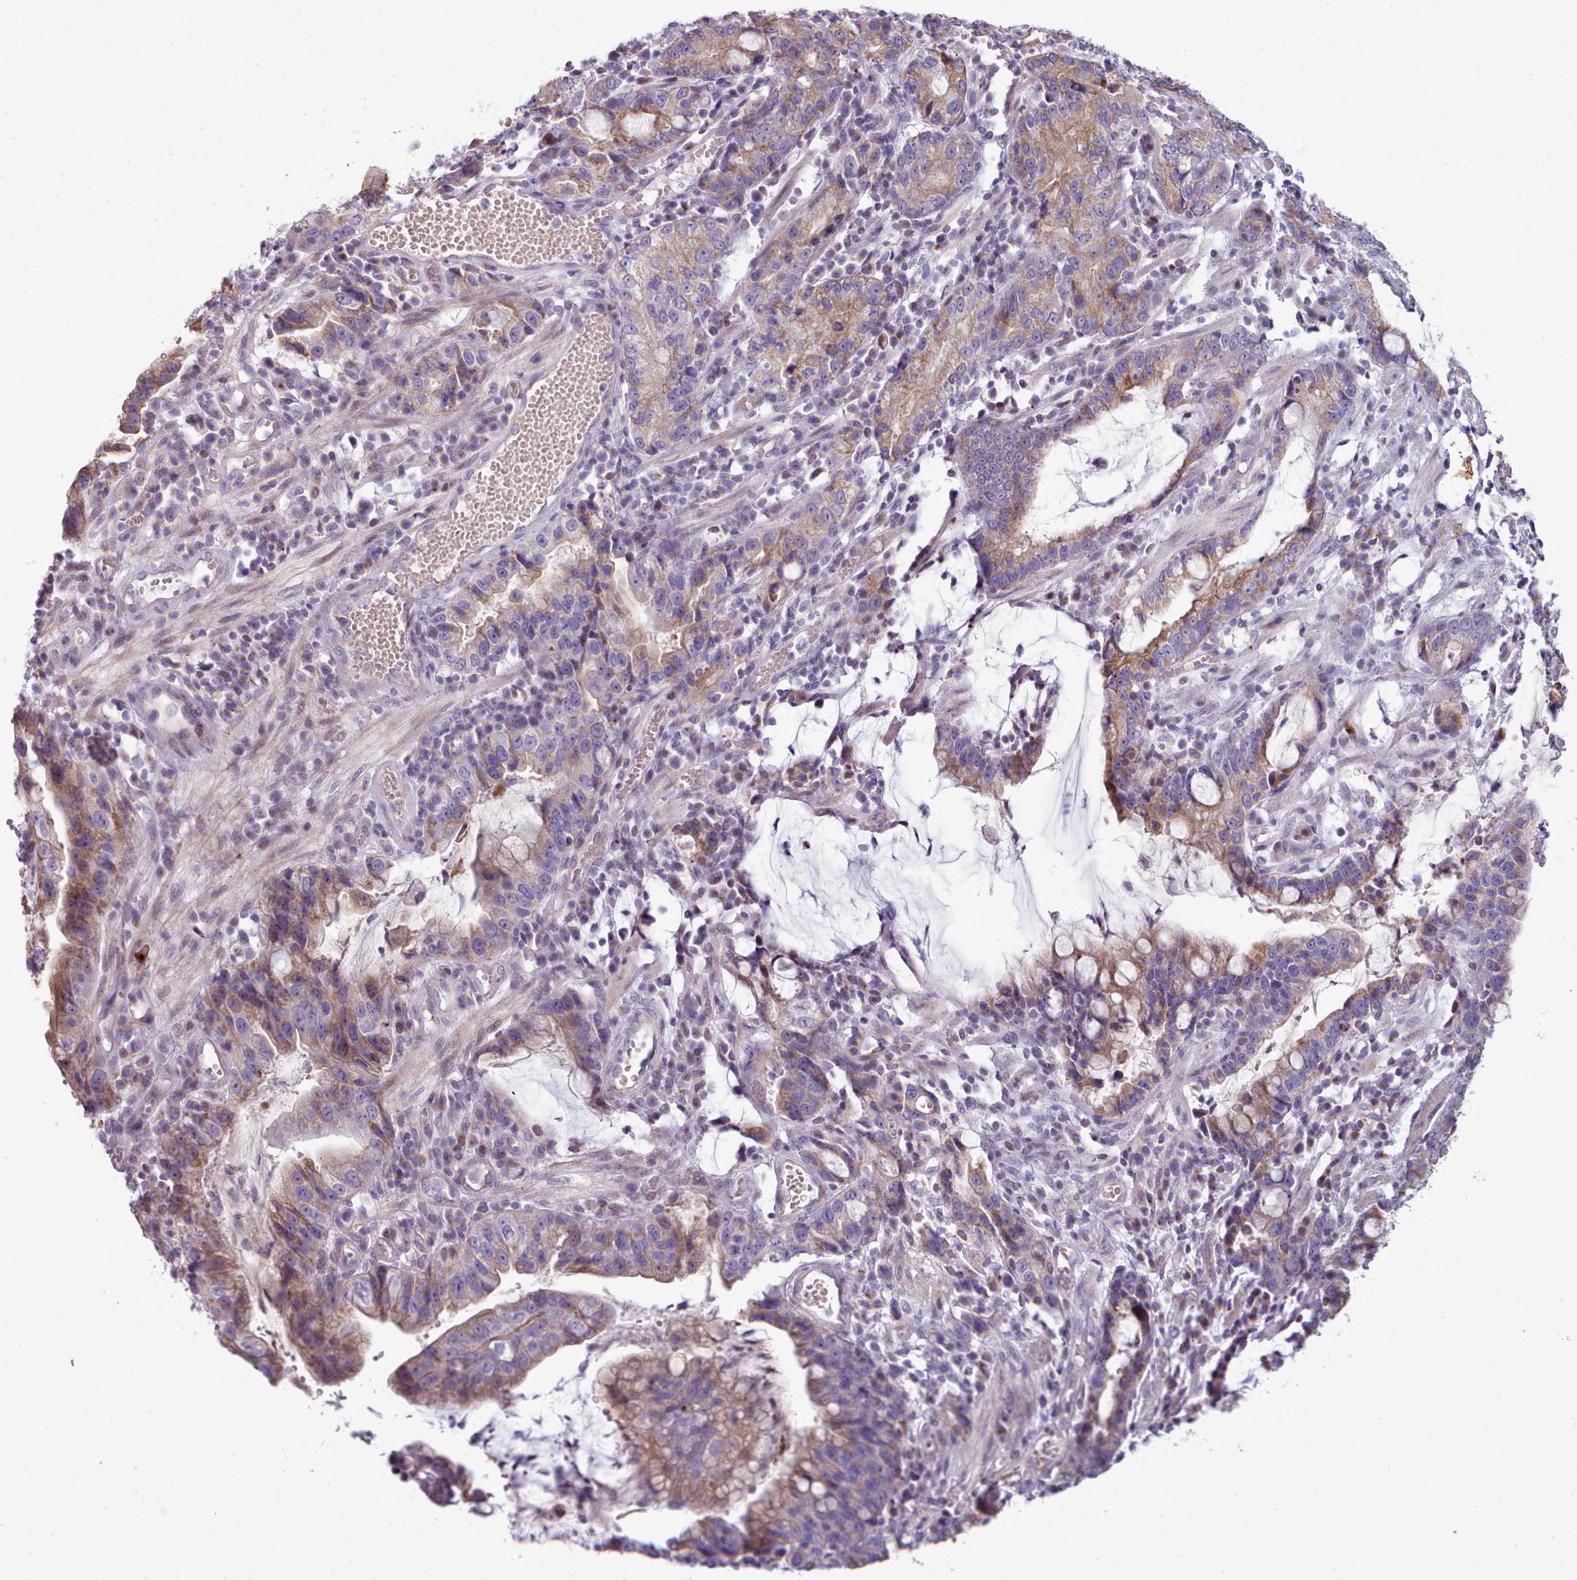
{"staining": {"intensity": "moderate", "quantity": "25%-75%", "location": "cytoplasmic/membranous"}, "tissue": "stomach cancer", "cell_type": "Tumor cells", "image_type": "cancer", "snomed": [{"axis": "morphology", "description": "Adenocarcinoma, NOS"}, {"axis": "topography", "description": "Stomach"}], "caption": "Immunohistochemical staining of stomach adenocarcinoma reveals medium levels of moderate cytoplasmic/membranous protein staining in approximately 25%-75% of tumor cells.", "gene": "SLC52A3", "patient": {"sex": "male", "age": 55}}